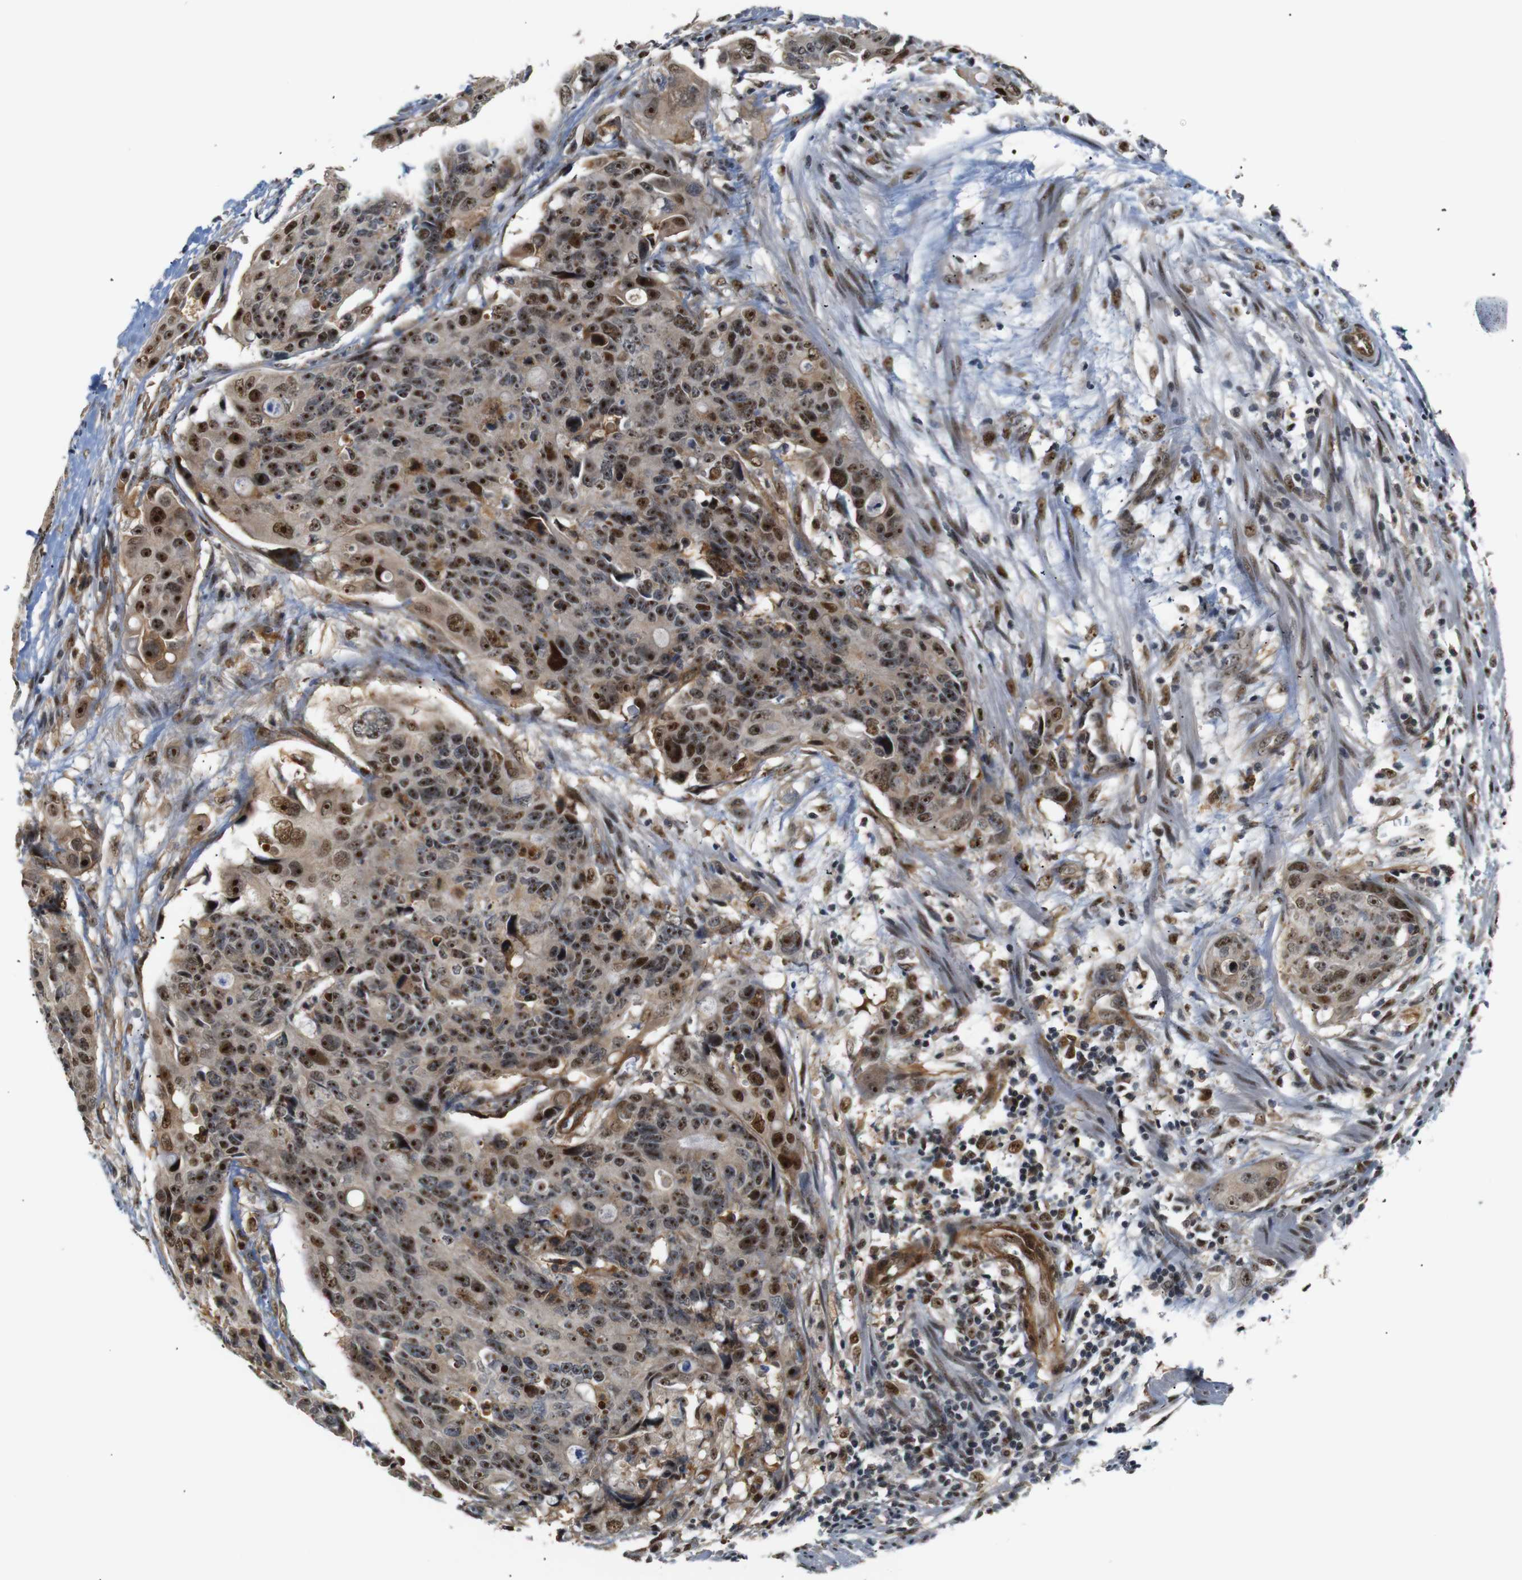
{"staining": {"intensity": "strong", "quantity": ">75%", "location": "cytoplasmic/membranous,nuclear"}, "tissue": "colorectal cancer", "cell_type": "Tumor cells", "image_type": "cancer", "snomed": [{"axis": "morphology", "description": "Adenocarcinoma, NOS"}, {"axis": "topography", "description": "Colon"}], "caption": "Tumor cells demonstrate strong cytoplasmic/membranous and nuclear positivity in about >75% of cells in colorectal cancer (adenocarcinoma). The protein of interest is stained brown, and the nuclei are stained in blue (DAB (3,3'-diaminobenzidine) IHC with brightfield microscopy, high magnification).", "gene": "PARN", "patient": {"sex": "female", "age": 57}}